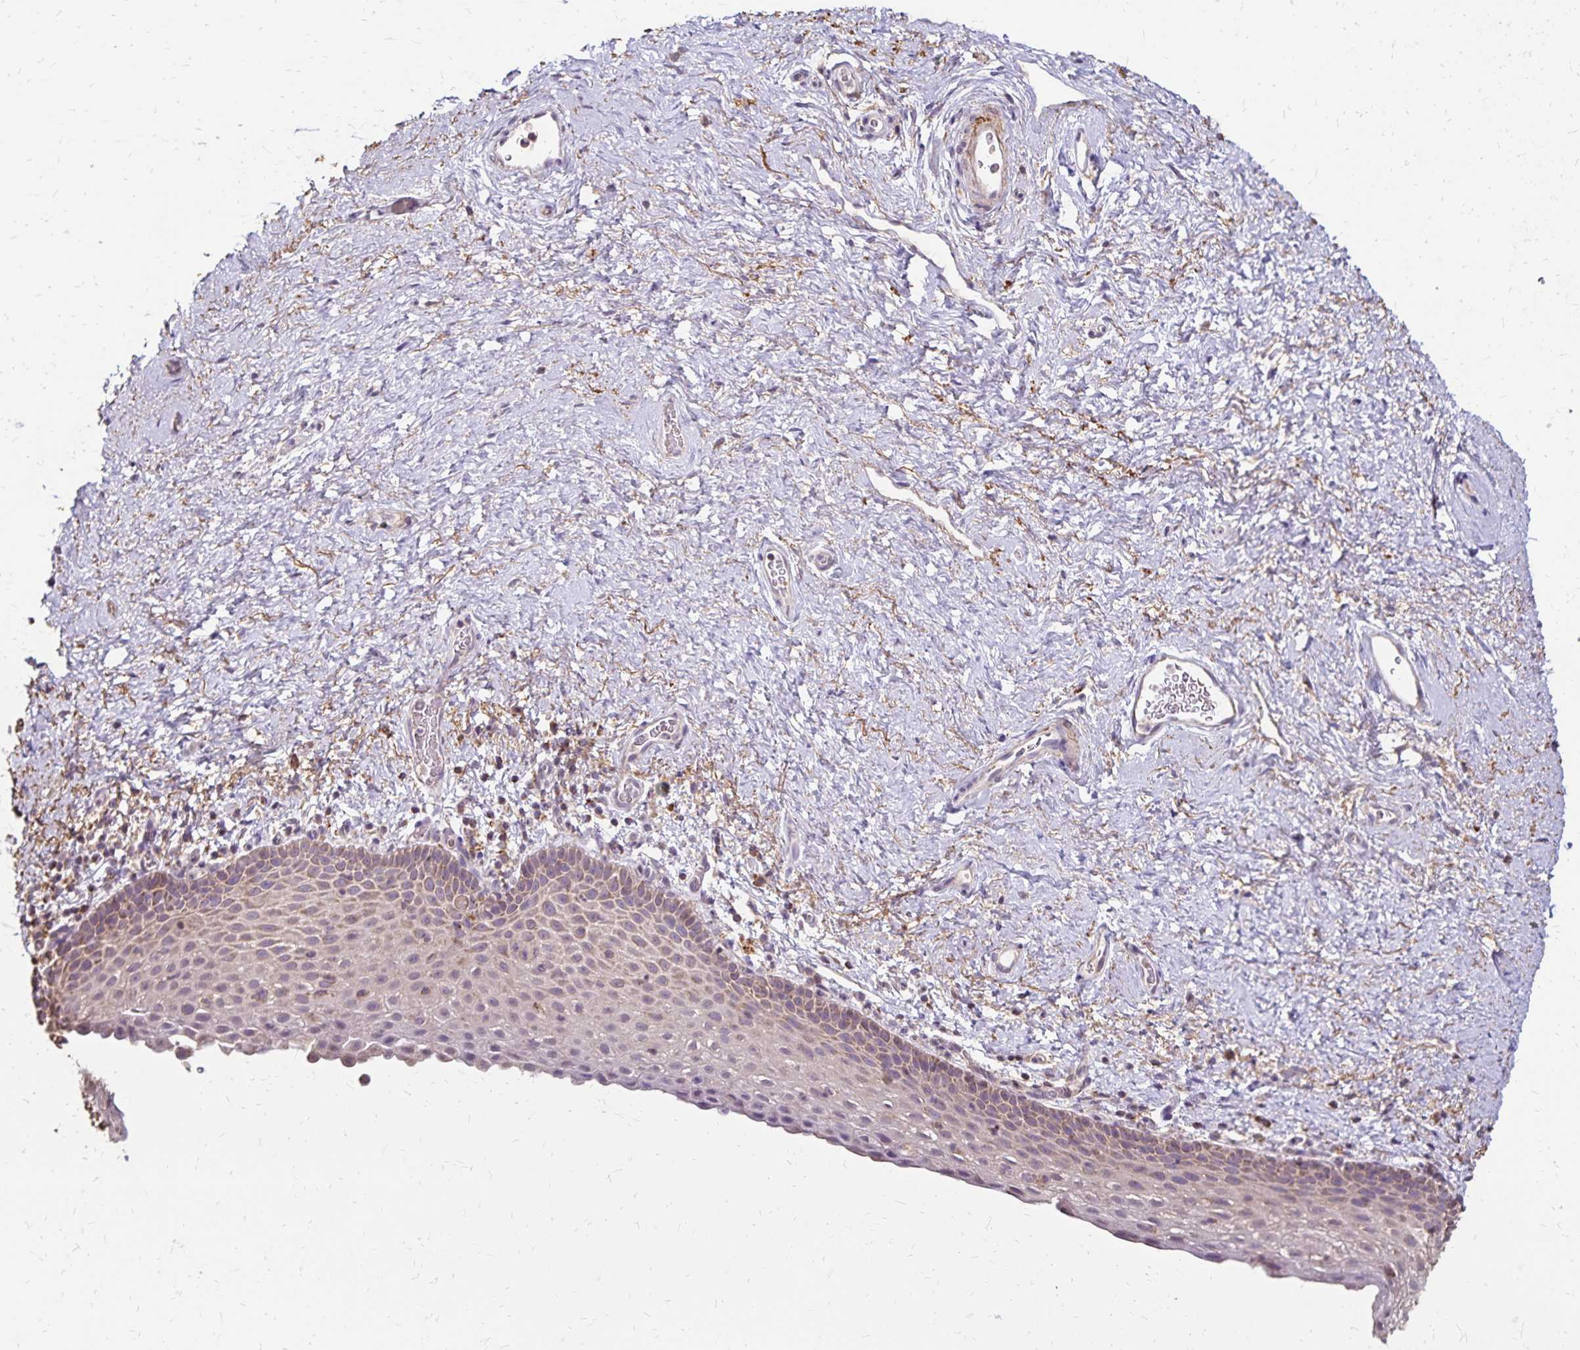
{"staining": {"intensity": "weak", "quantity": "25%-75%", "location": "cytoplasmic/membranous"}, "tissue": "vagina", "cell_type": "Squamous epithelial cells", "image_type": "normal", "snomed": [{"axis": "morphology", "description": "Normal tissue, NOS"}, {"axis": "topography", "description": "Vagina"}], "caption": "A micrograph of vagina stained for a protein displays weak cytoplasmic/membranous brown staining in squamous epithelial cells. Ihc stains the protein in brown and the nuclei are stained blue.", "gene": "EMC10", "patient": {"sex": "female", "age": 61}}